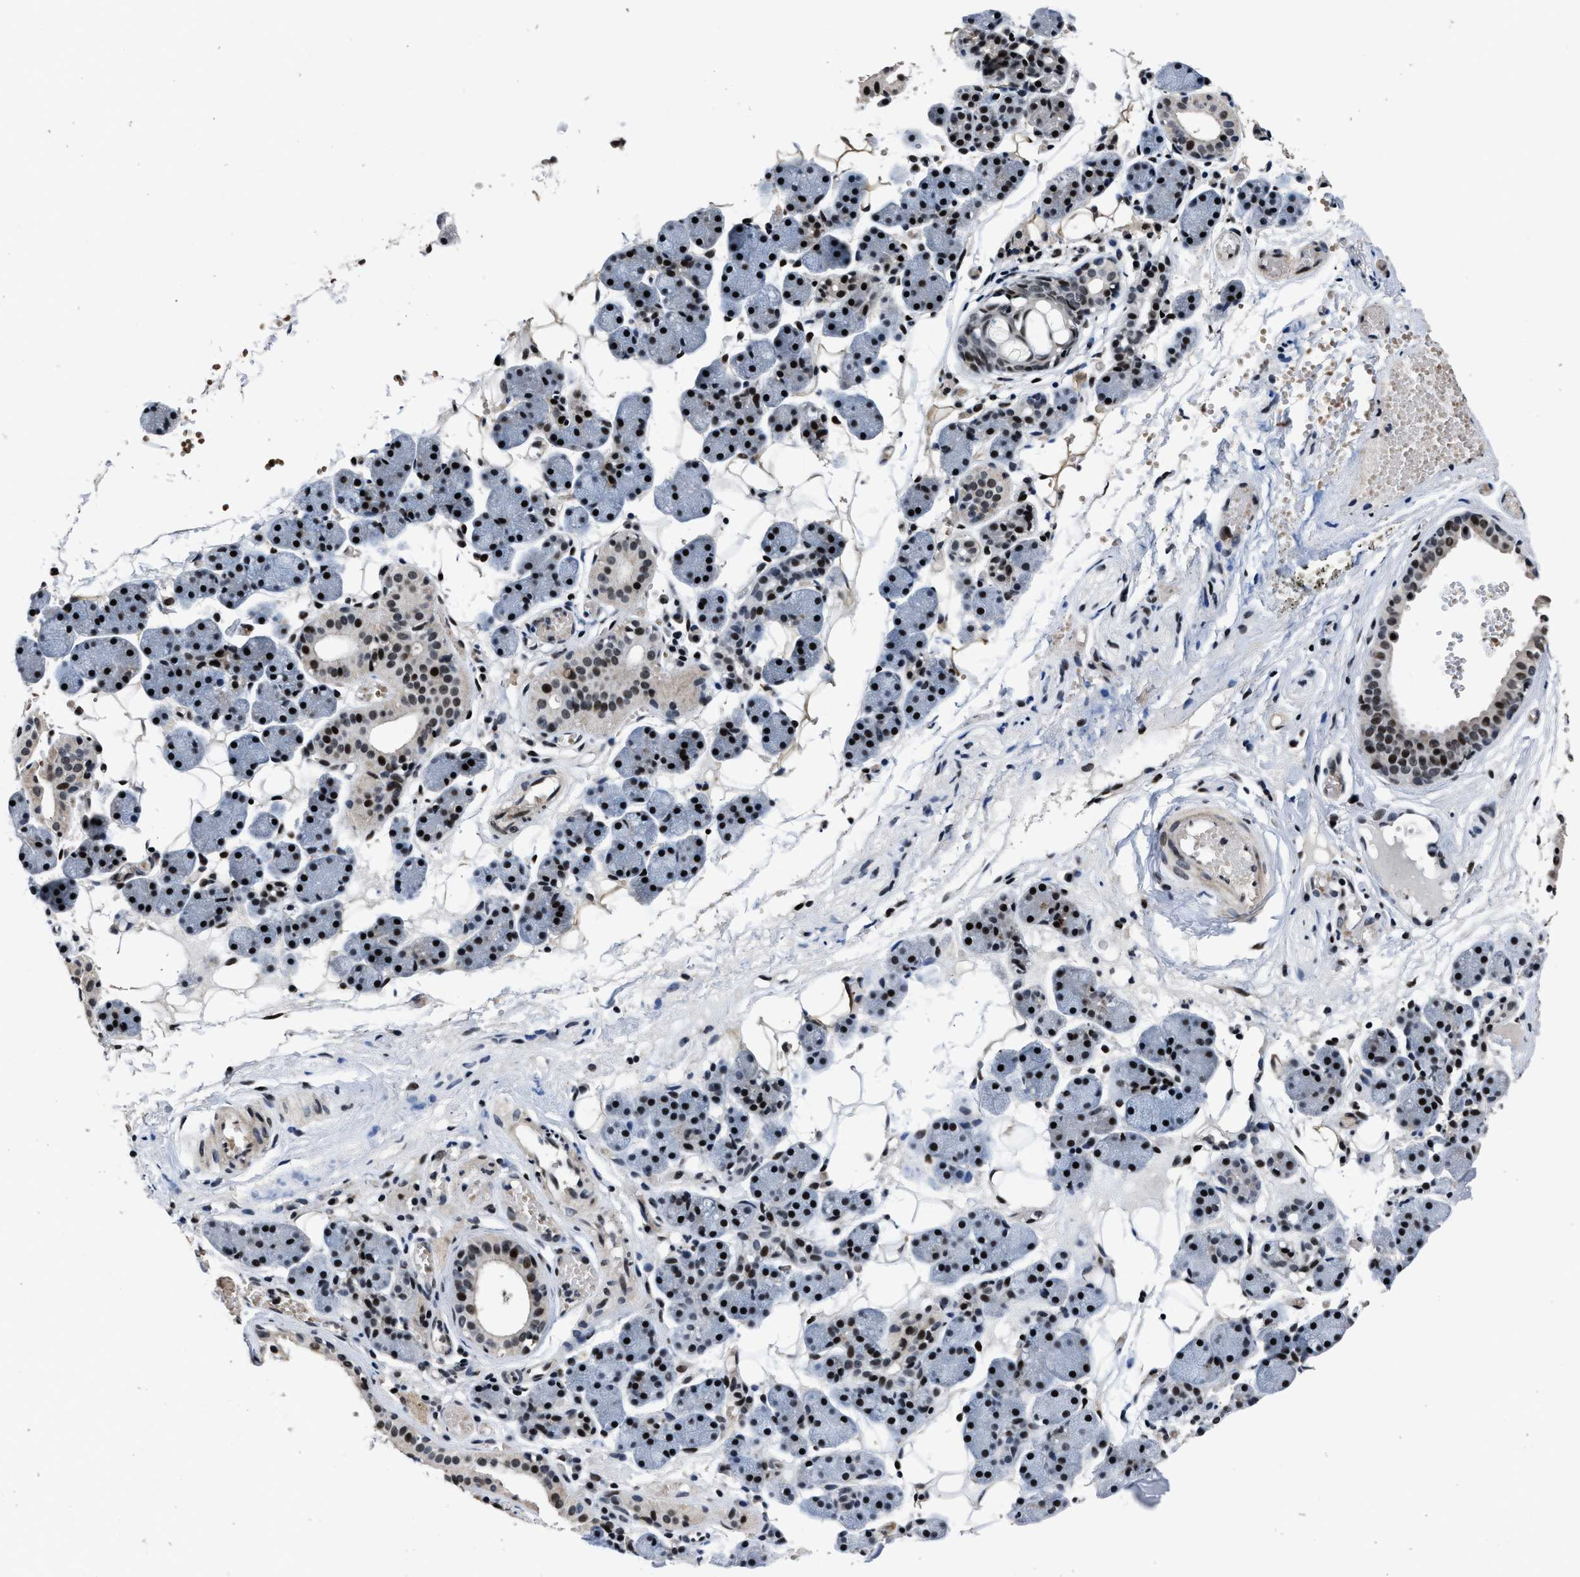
{"staining": {"intensity": "strong", "quantity": "25%-75%", "location": "nuclear"}, "tissue": "salivary gland", "cell_type": "Glandular cells", "image_type": "normal", "snomed": [{"axis": "morphology", "description": "Normal tissue, NOS"}, {"axis": "topography", "description": "Salivary gland"}], "caption": "Immunohistochemical staining of unremarkable human salivary gland demonstrates high levels of strong nuclear positivity in approximately 25%-75% of glandular cells.", "gene": "ZNF233", "patient": {"sex": "female", "age": 33}}